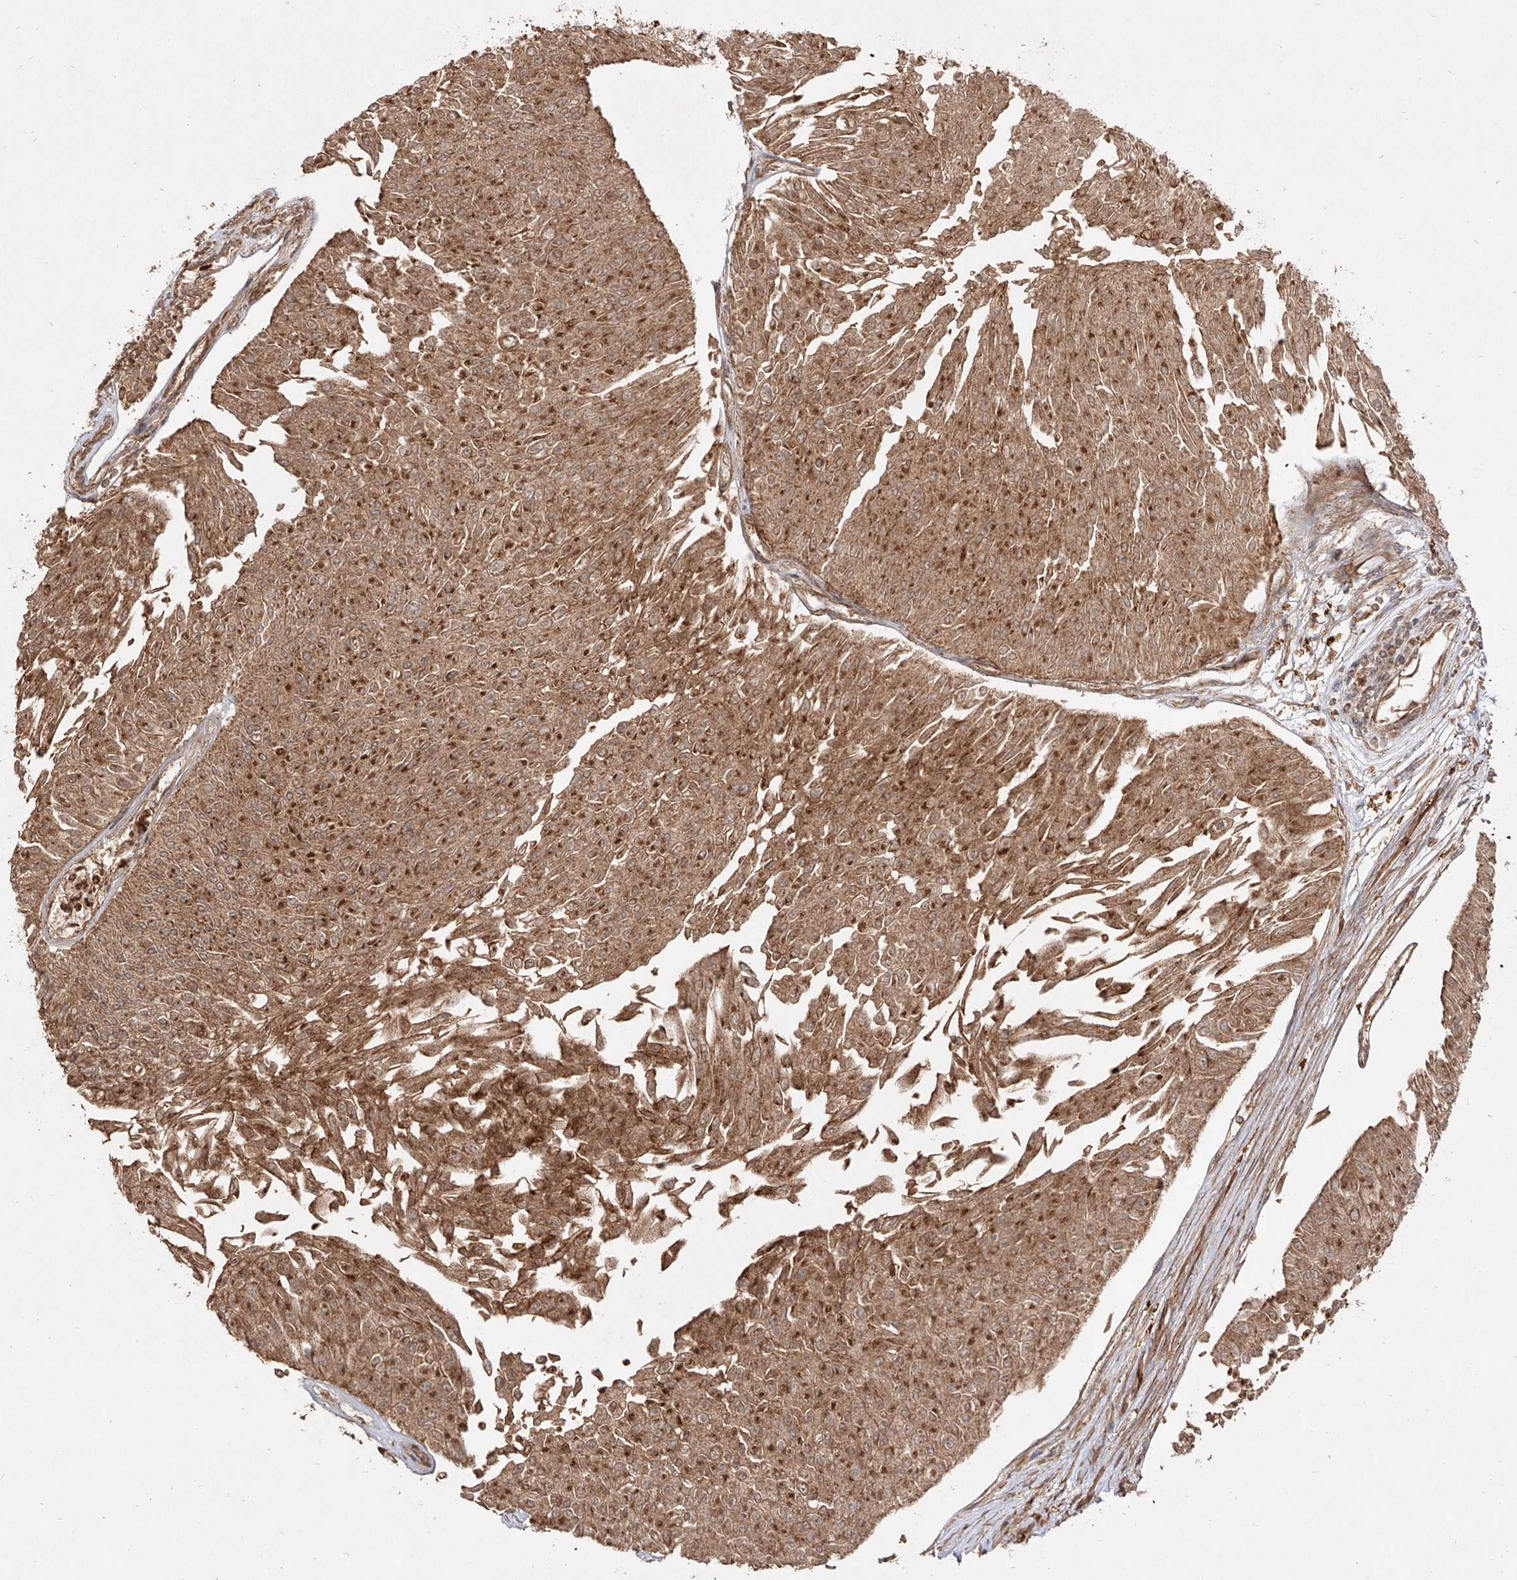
{"staining": {"intensity": "strong", "quantity": ">75%", "location": "cytoplasmic/membranous"}, "tissue": "urothelial cancer", "cell_type": "Tumor cells", "image_type": "cancer", "snomed": [{"axis": "morphology", "description": "Urothelial carcinoma, Low grade"}, {"axis": "topography", "description": "Urinary bladder"}], "caption": "Immunohistochemical staining of human low-grade urothelial carcinoma demonstrates high levels of strong cytoplasmic/membranous protein positivity in about >75% of tumor cells.", "gene": "AIM2", "patient": {"sex": "male", "age": 67}}